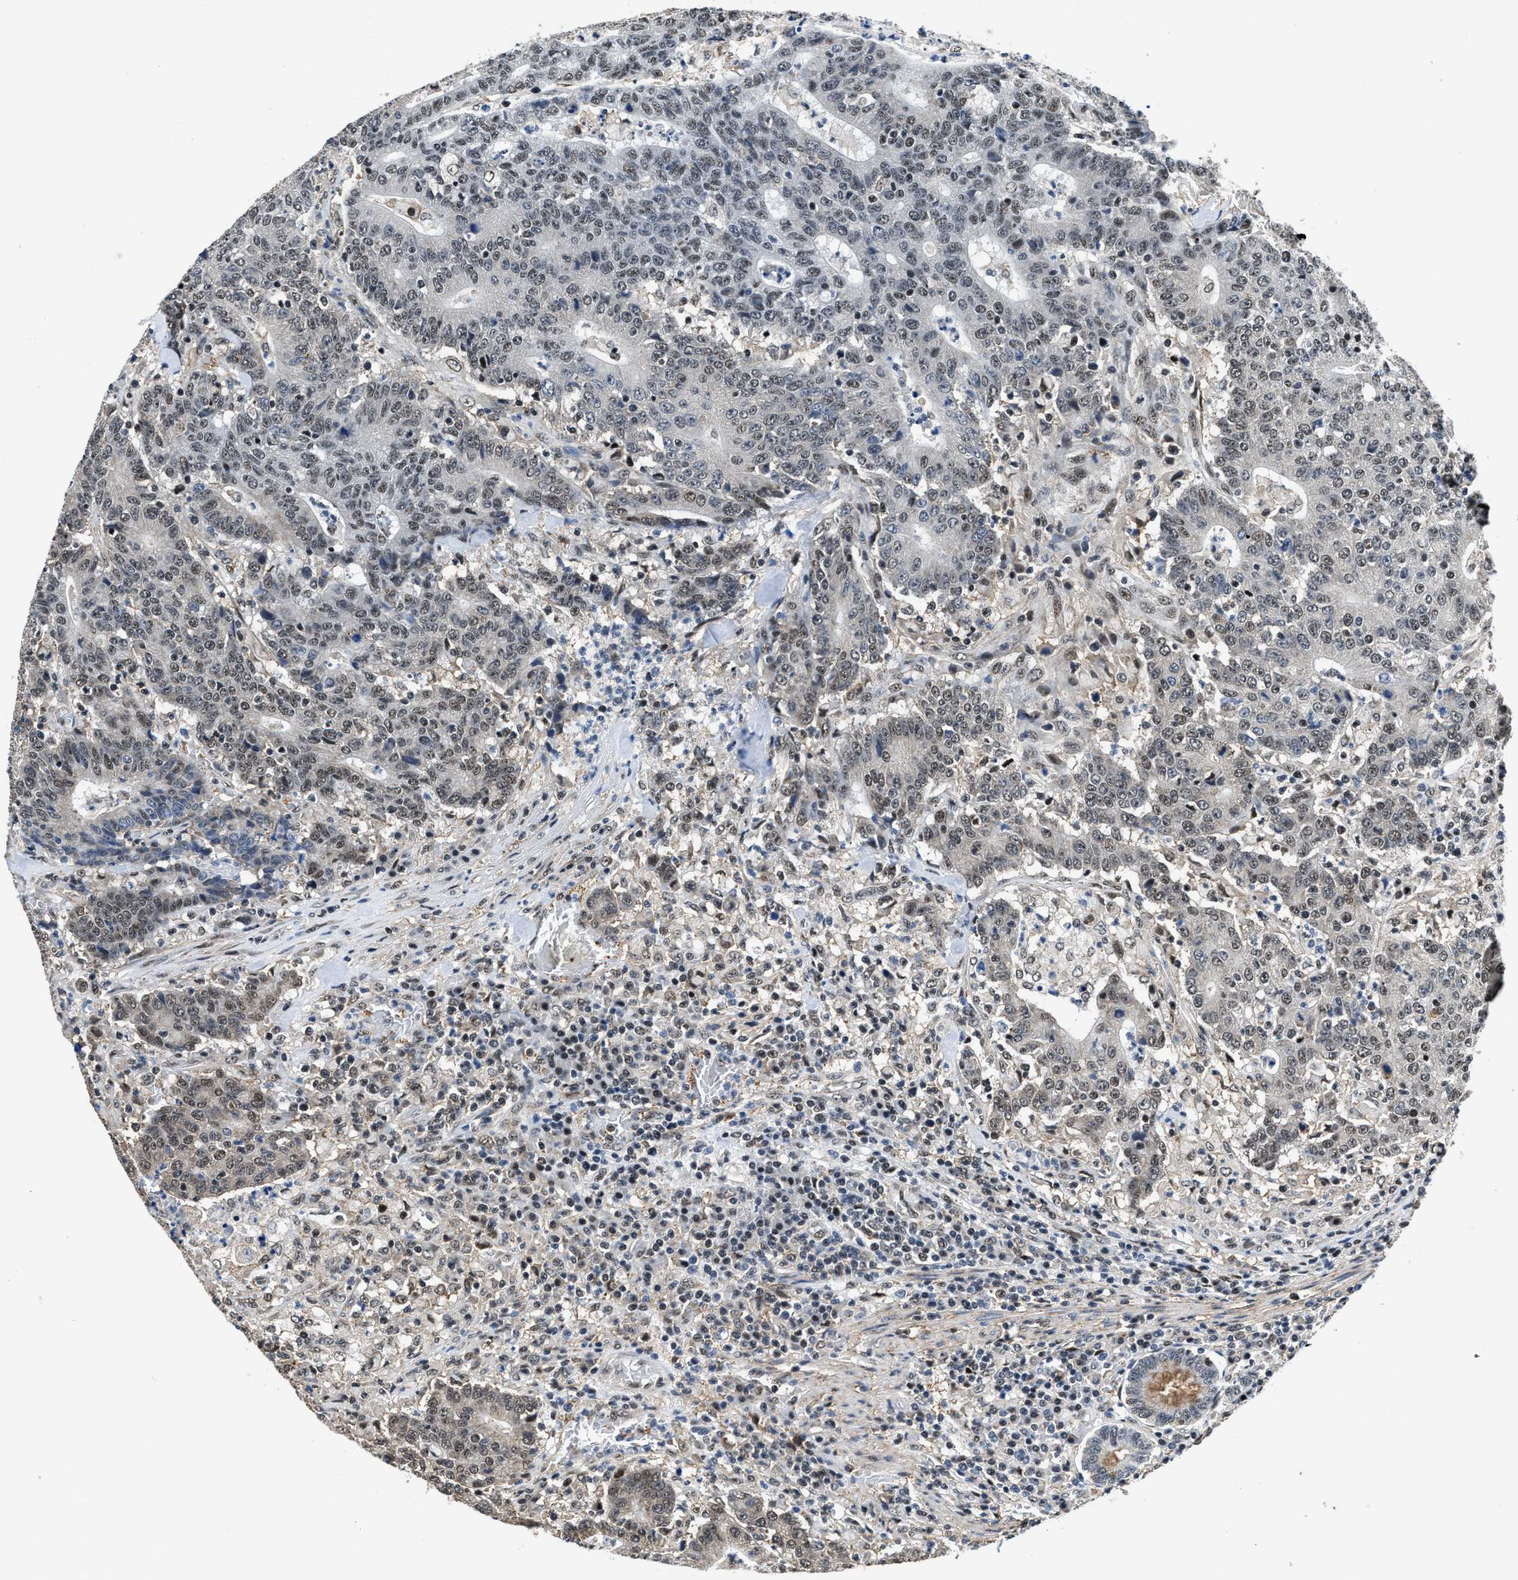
{"staining": {"intensity": "moderate", "quantity": "25%-75%", "location": "nuclear"}, "tissue": "colorectal cancer", "cell_type": "Tumor cells", "image_type": "cancer", "snomed": [{"axis": "morphology", "description": "Normal tissue, NOS"}, {"axis": "morphology", "description": "Adenocarcinoma, NOS"}, {"axis": "topography", "description": "Colon"}], "caption": "High-power microscopy captured an IHC photomicrograph of colorectal adenocarcinoma, revealing moderate nuclear positivity in about 25%-75% of tumor cells.", "gene": "HNRNPH2", "patient": {"sex": "female", "age": 75}}